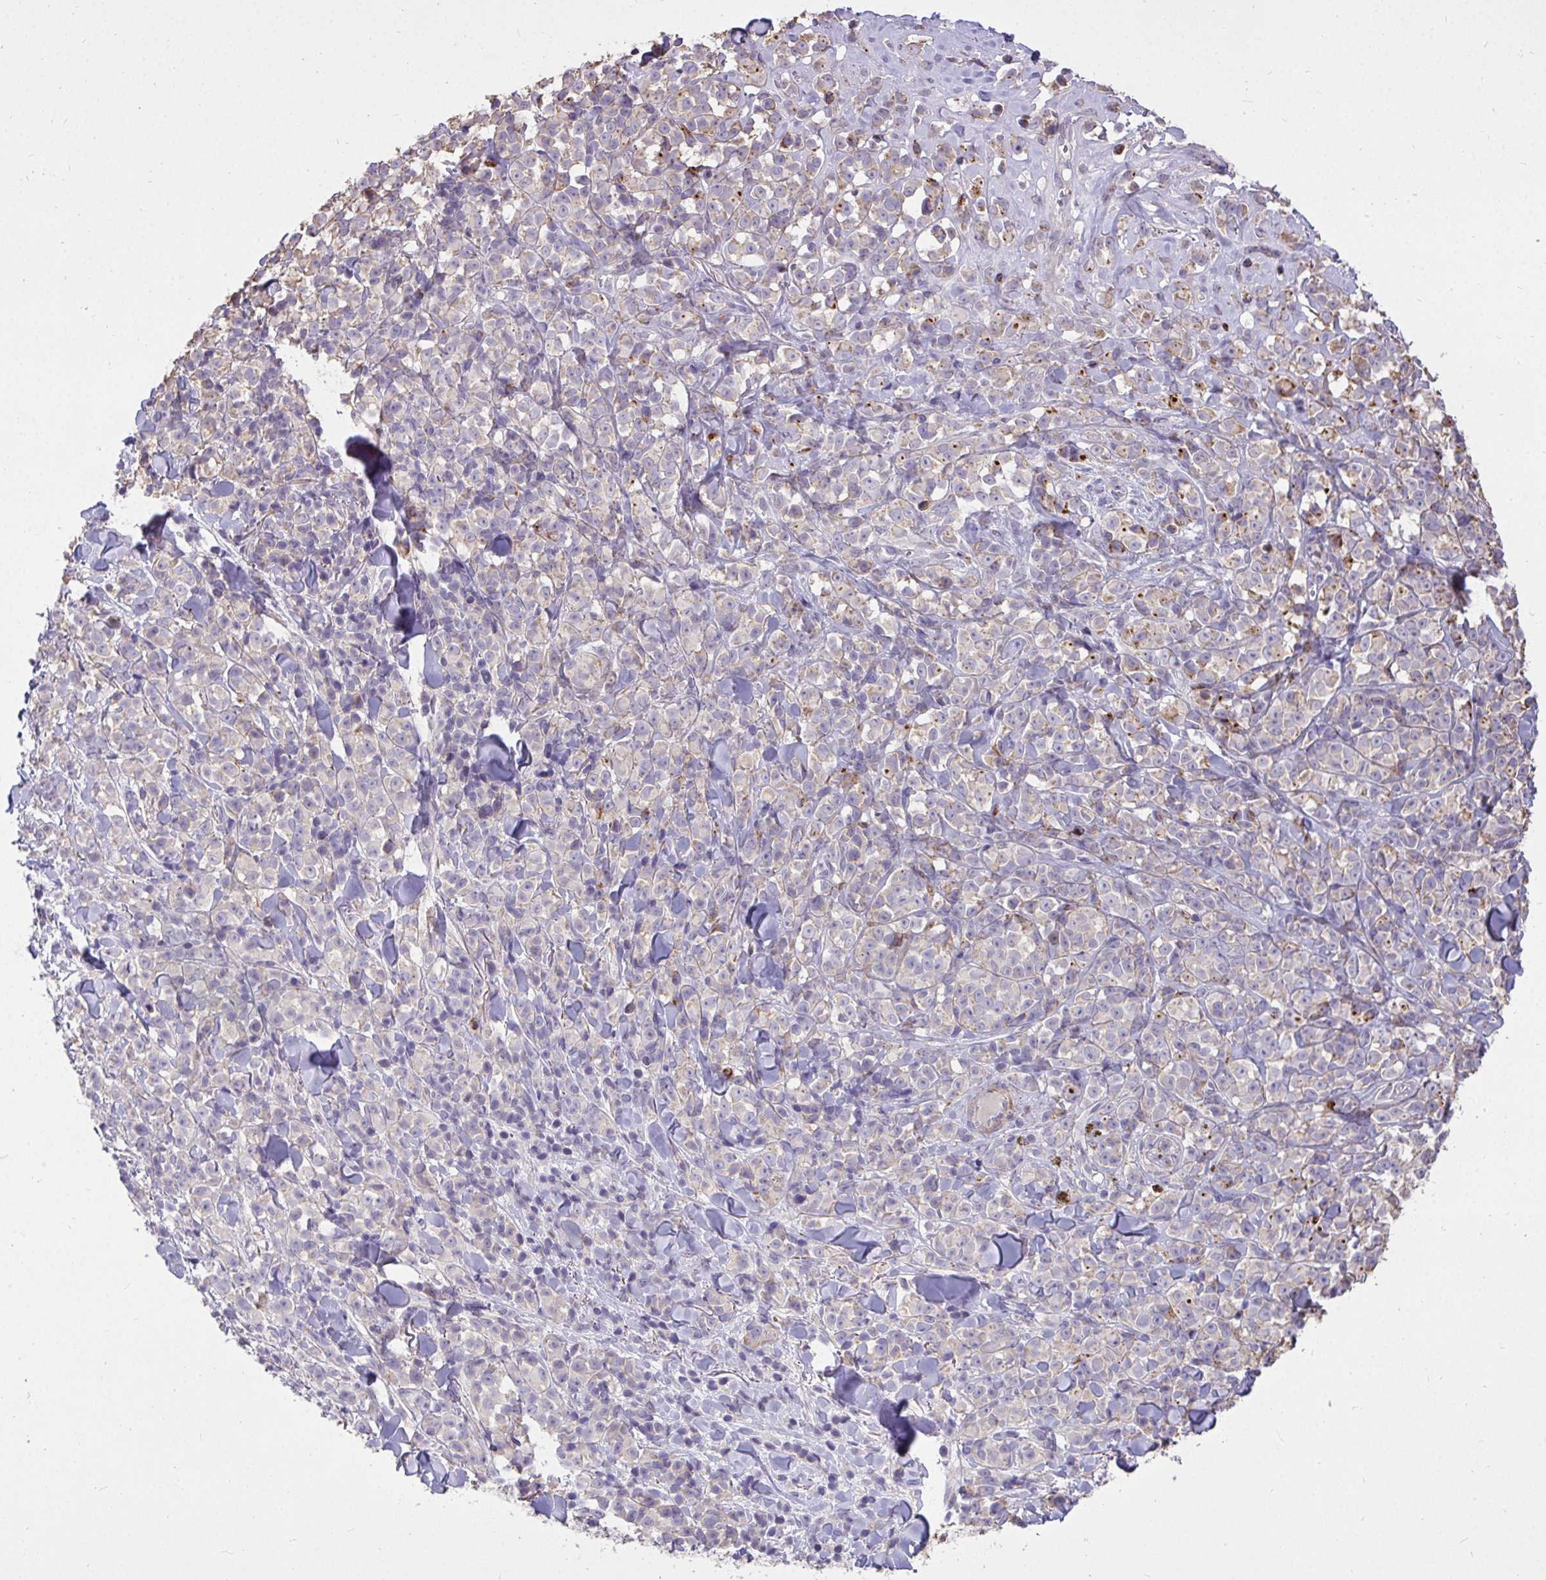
{"staining": {"intensity": "negative", "quantity": "none", "location": "none"}, "tissue": "melanoma", "cell_type": "Tumor cells", "image_type": "cancer", "snomed": [{"axis": "morphology", "description": "Malignant melanoma, NOS"}, {"axis": "topography", "description": "Skin"}], "caption": "A high-resolution image shows IHC staining of malignant melanoma, which reveals no significant positivity in tumor cells.", "gene": "STRIP1", "patient": {"sex": "male", "age": 85}}